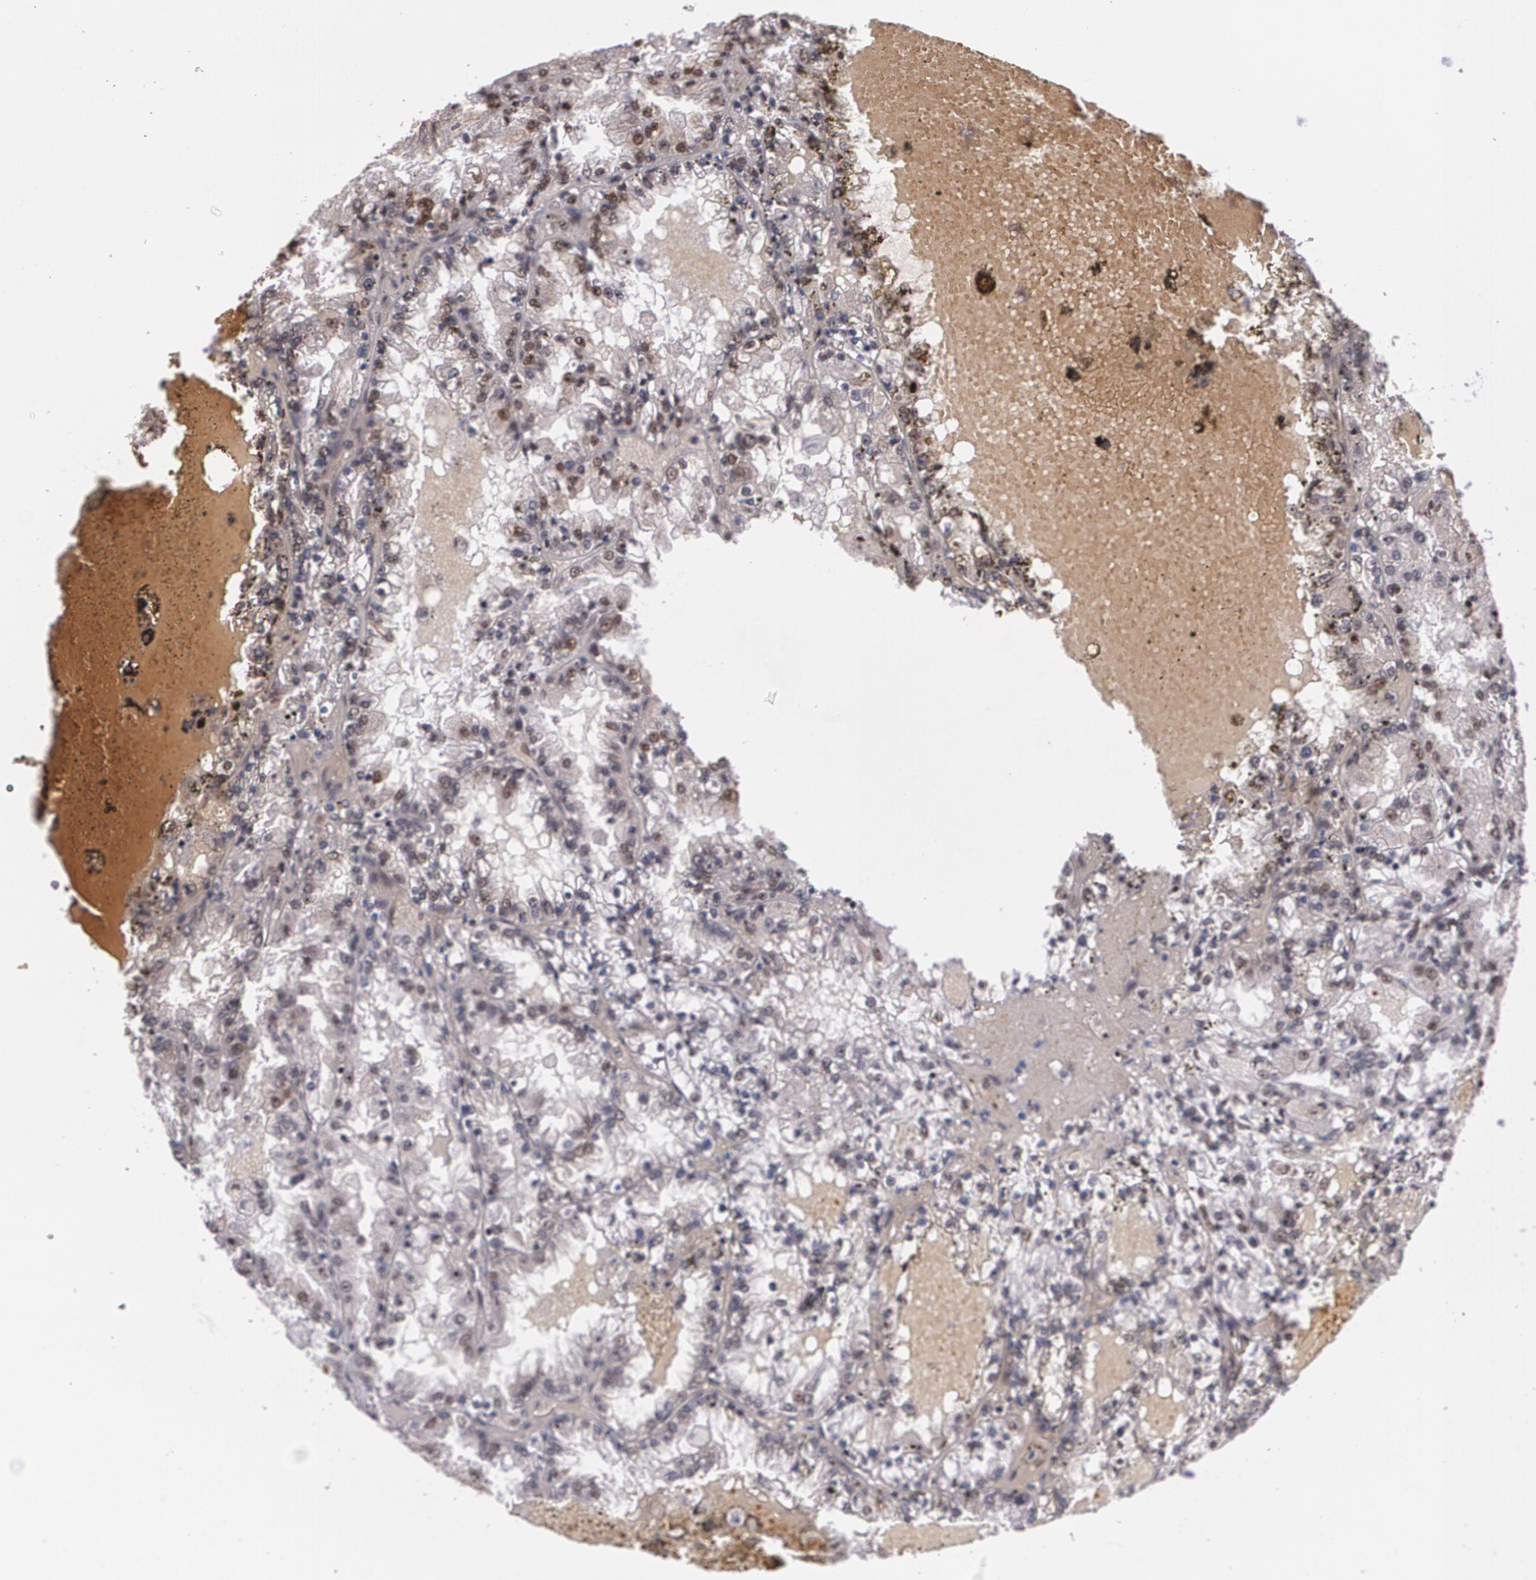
{"staining": {"intensity": "weak", "quantity": ">75%", "location": "cytoplasmic/membranous,nuclear"}, "tissue": "renal cancer", "cell_type": "Tumor cells", "image_type": "cancer", "snomed": [{"axis": "morphology", "description": "Adenocarcinoma, NOS"}, {"axis": "topography", "description": "Kidney"}], "caption": "Weak cytoplasmic/membranous and nuclear positivity is present in about >75% of tumor cells in adenocarcinoma (renal).", "gene": "C6orf15", "patient": {"sex": "female", "age": 56}}